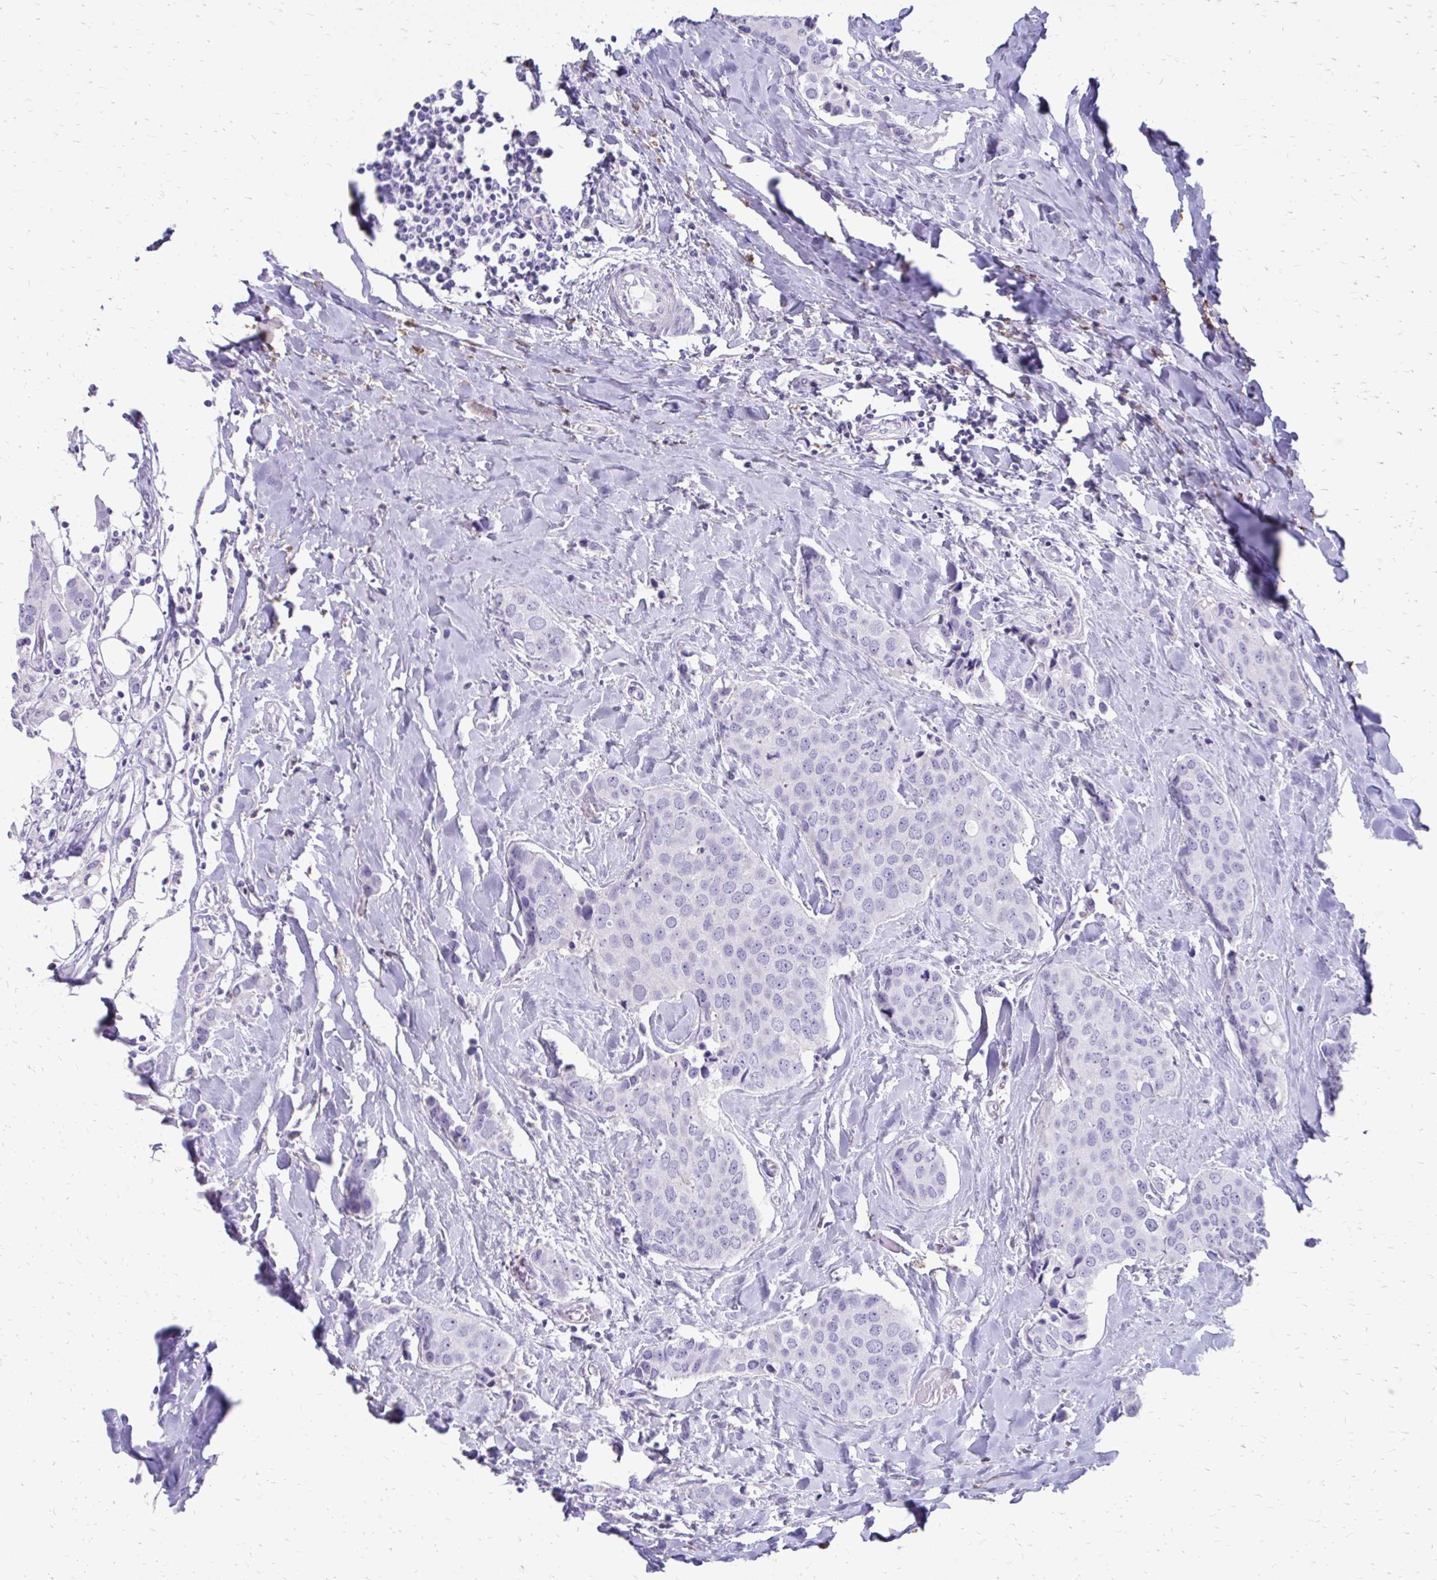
{"staining": {"intensity": "negative", "quantity": "none", "location": "none"}, "tissue": "breast cancer", "cell_type": "Tumor cells", "image_type": "cancer", "snomed": [{"axis": "morphology", "description": "Duct carcinoma"}, {"axis": "topography", "description": "Breast"}], "caption": "Tumor cells show no significant protein expression in invasive ductal carcinoma (breast).", "gene": "SIGLEC11", "patient": {"sex": "female", "age": 80}}